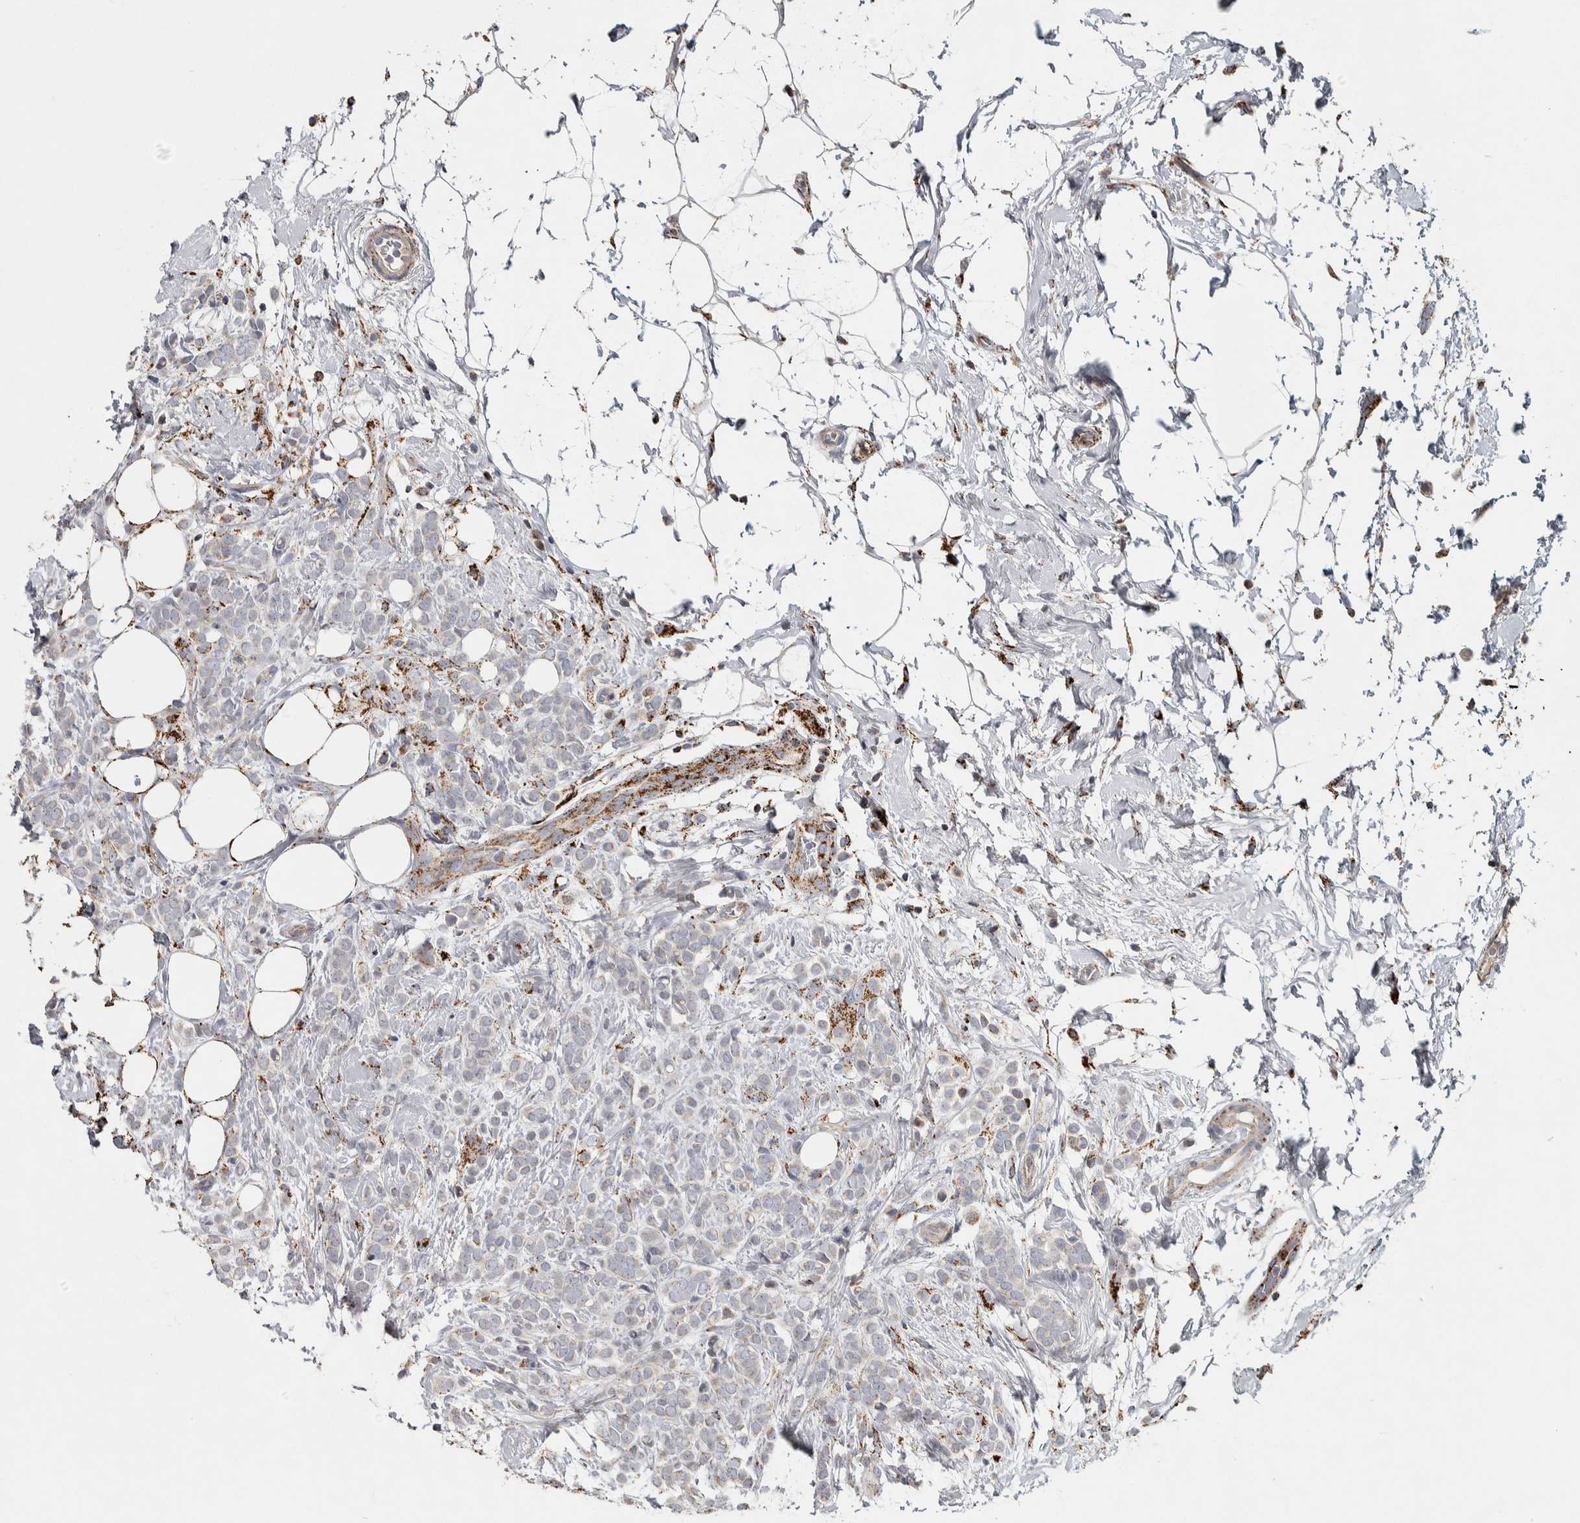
{"staining": {"intensity": "weak", "quantity": "<25%", "location": "cytoplasmic/membranous"}, "tissue": "breast cancer", "cell_type": "Tumor cells", "image_type": "cancer", "snomed": [{"axis": "morphology", "description": "Lobular carcinoma"}, {"axis": "topography", "description": "Breast"}], "caption": "An immunohistochemistry (IHC) micrograph of lobular carcinoma (breast) is shown. There is no staining in tumor cells of lobular carcinoma (breast). The staining was performed using DAB (3,3'-diaminobenzidine) to visualize the protein expression in brown, while the nuclei were stained in blue with hematoxylin (Magnification: 20x).", "gene": "FAM78A", "patient": {"sex": "female", "age": 50}}